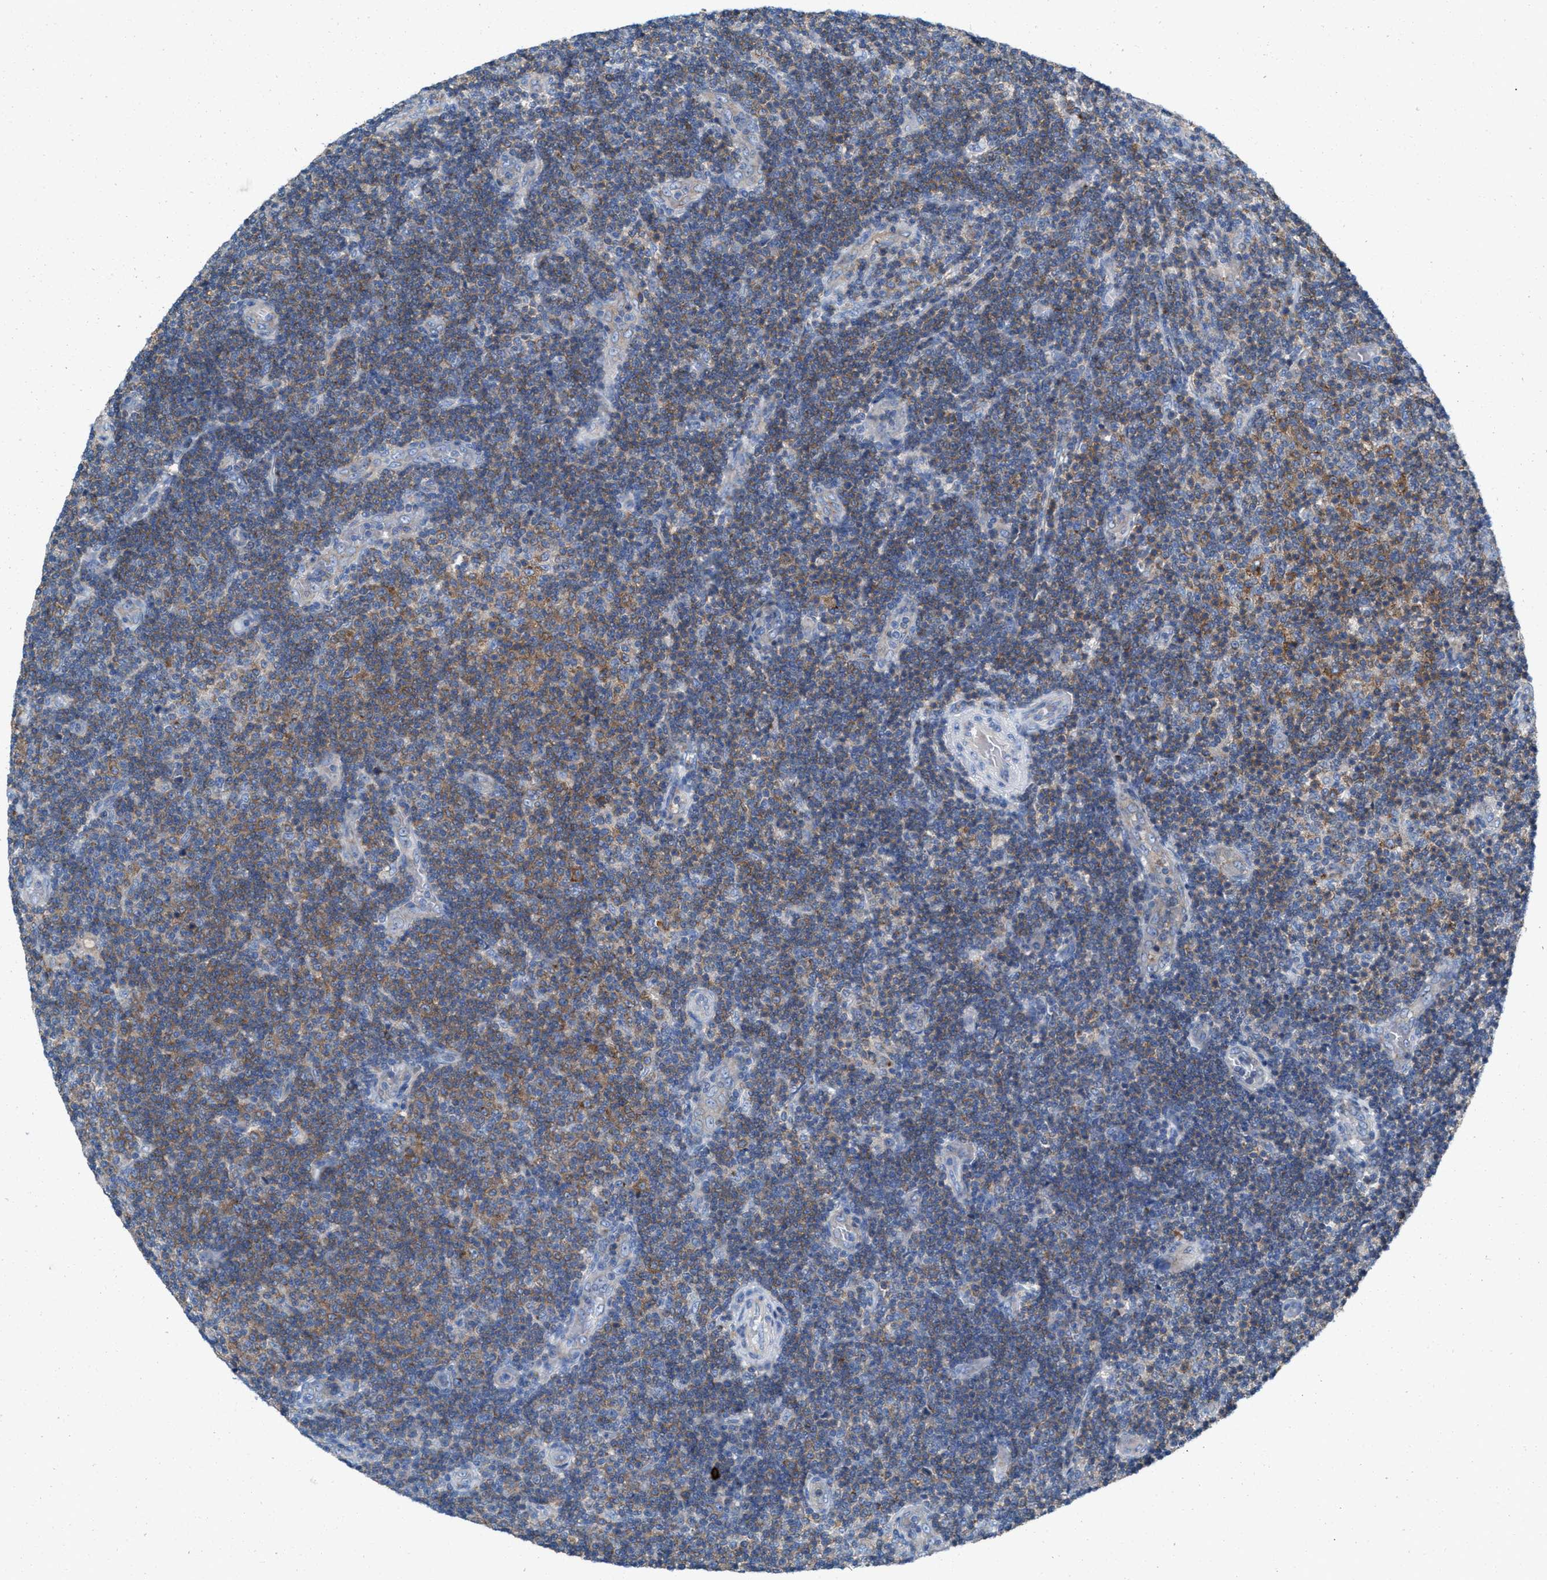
{"staining": {"intensity": "weak", "quantity": ">75%", "location": "cytoplasmic/membranous"}, "tissue": "lymphoma", "cell_type": "Tumor cells", "image_type": "cancer", "snomed": [{"axis": "morphology", "description": "Malignant lymphoma, non-Hodgkin's type, Low grade"}, {"axis": "topography", "description": "Lymph node"}], "caption": "Protein expression analysis of lymphoma shows weak cytoplasmic/membranous expression in about >75% of tumor cells.", "gene": "NYAP1", "patient": {"sex": "male", "age": 83}}